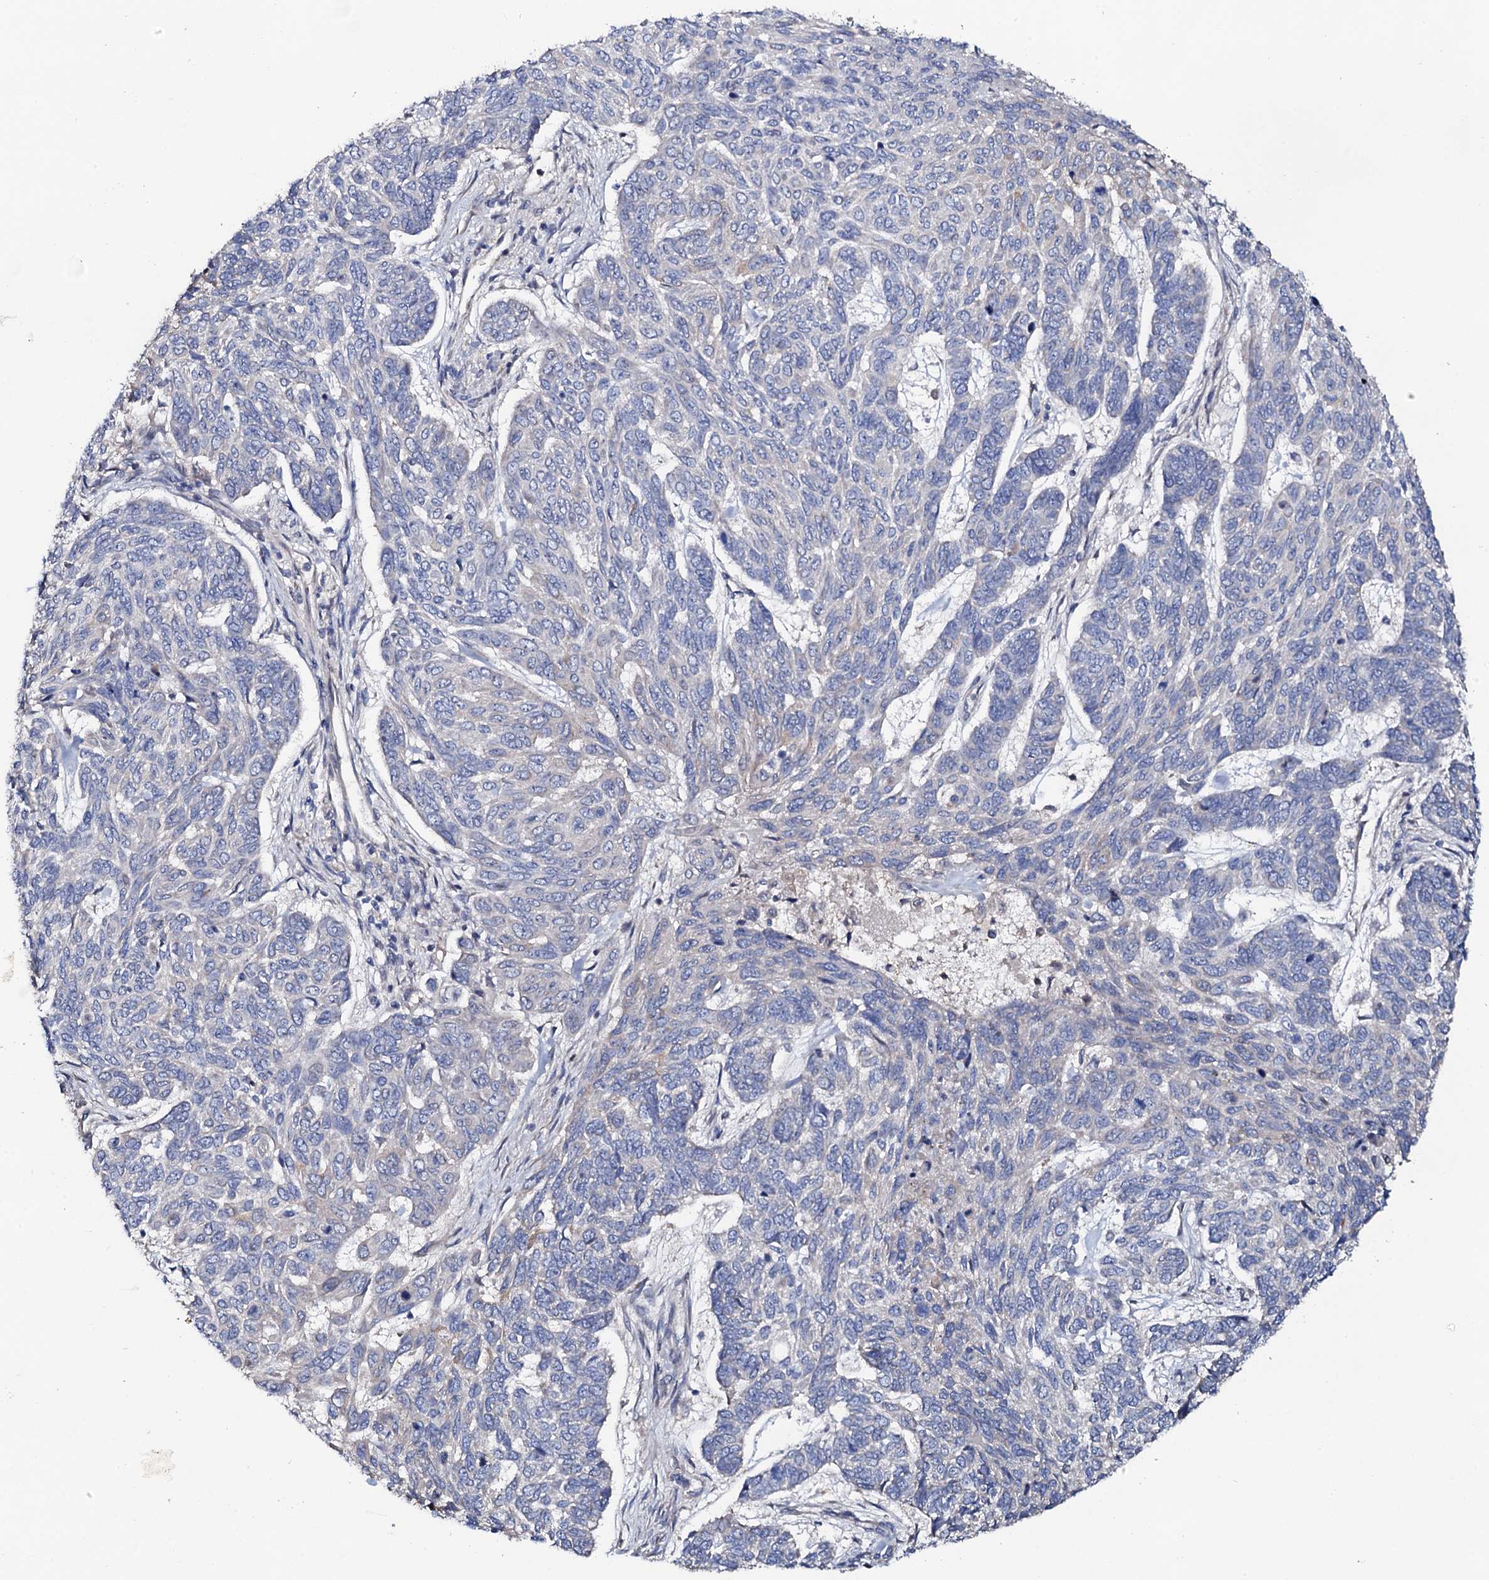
{"staining": {"intensity": "negative", "quantity": "none", "location": "none"}, "tissue": "skin cancer", "cell_type": "Tumor cells", "image_type": "cancer", "snomed": [{"axis": "morphology", "description": "Basal cell carcinoma"}, {"axis": "topography", "description": "Skin"}], "caption": "Tumor cells are negative for protein expression in human basal cell carcinoma (skin). The staining is performed using DAB brown chromogen with nuclei counter-stained in using hematoxylin.", "gene": "PPP1R3D", "patient": {"sex": "female", "age": 65}}